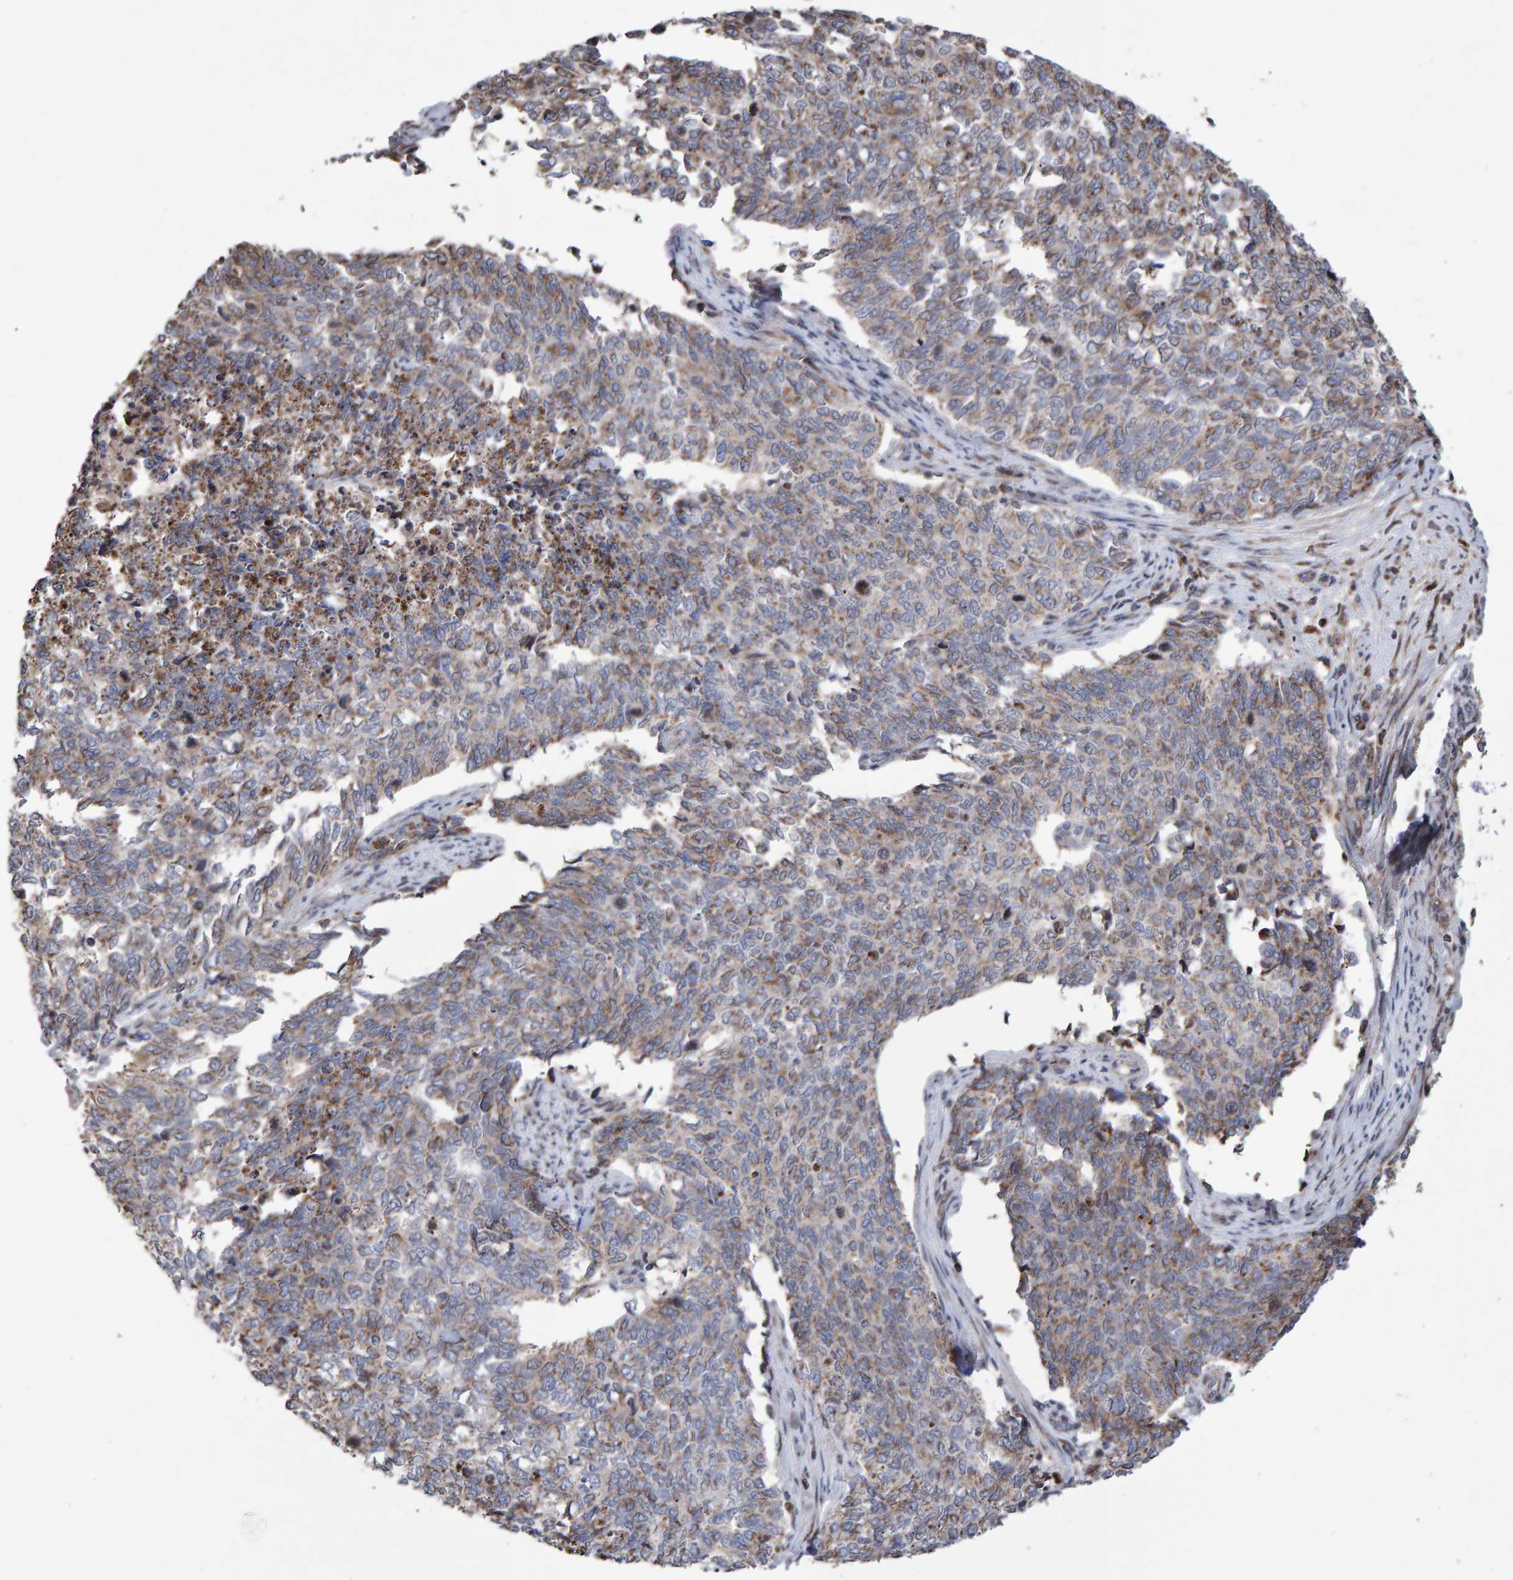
{"staining": {"intensity": "weak", "quantity": "25%-75%", "location": "cytoplasmic/membranous"}, "tissue": "cervical cancer", "cell_type": "Tumor cells", "image_type": "cancer", "snomed": [{"axis": "morphology", "description": "Squamous cell carcinoma, NOS"}, {"axis": "topography", "description": "Cervix"}], "caption": "Cervical squamous cell carcinoma tissue exhibits weak cytoplasmic/membranous positivity in approximately 25%-75% of tumor cells, visualized by immunohistochemistry.", "gene": "PECR", "patient": {"sex": "female", "age": 63}}